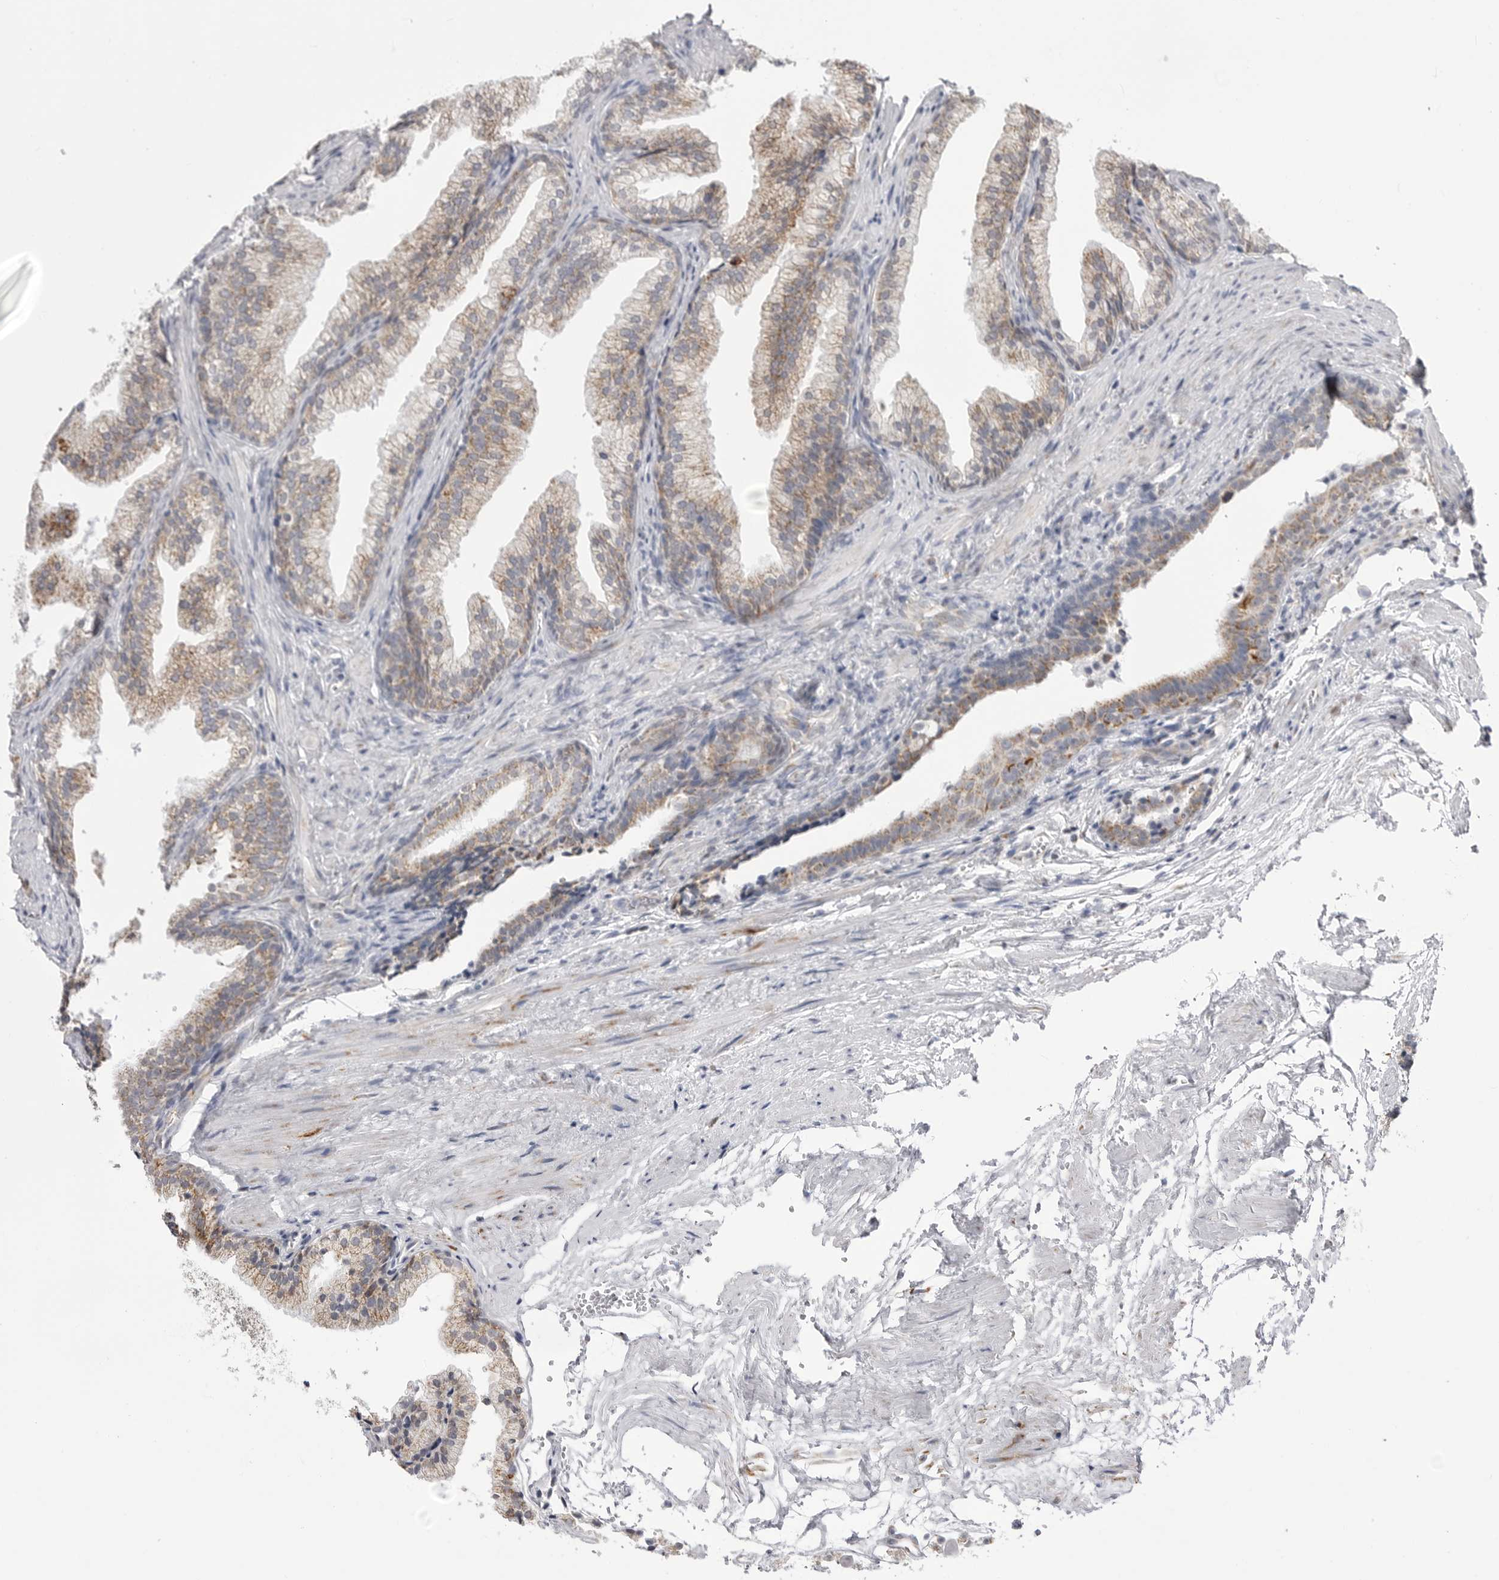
{"staining": {"intensity": "moderate", "quantity": "25%-75%", "location": "cytoplasmic/membranous"}, "tissue": "prostate", "cell_type": "Glandular cells", "image_type": "normal", "snomed": [{"axis": "morphology", "description": "Normal tissue, NOS"}, {"axis": "topography", "description": "Prostate"}], "caption": "Prostate stained with a brown dye demonstrates moderate cytoplasmic/membranous positive positivity in about 25%-75% of glandular cells.", "gene": "FH", "patient": {"sex": "male", "age": 76}}